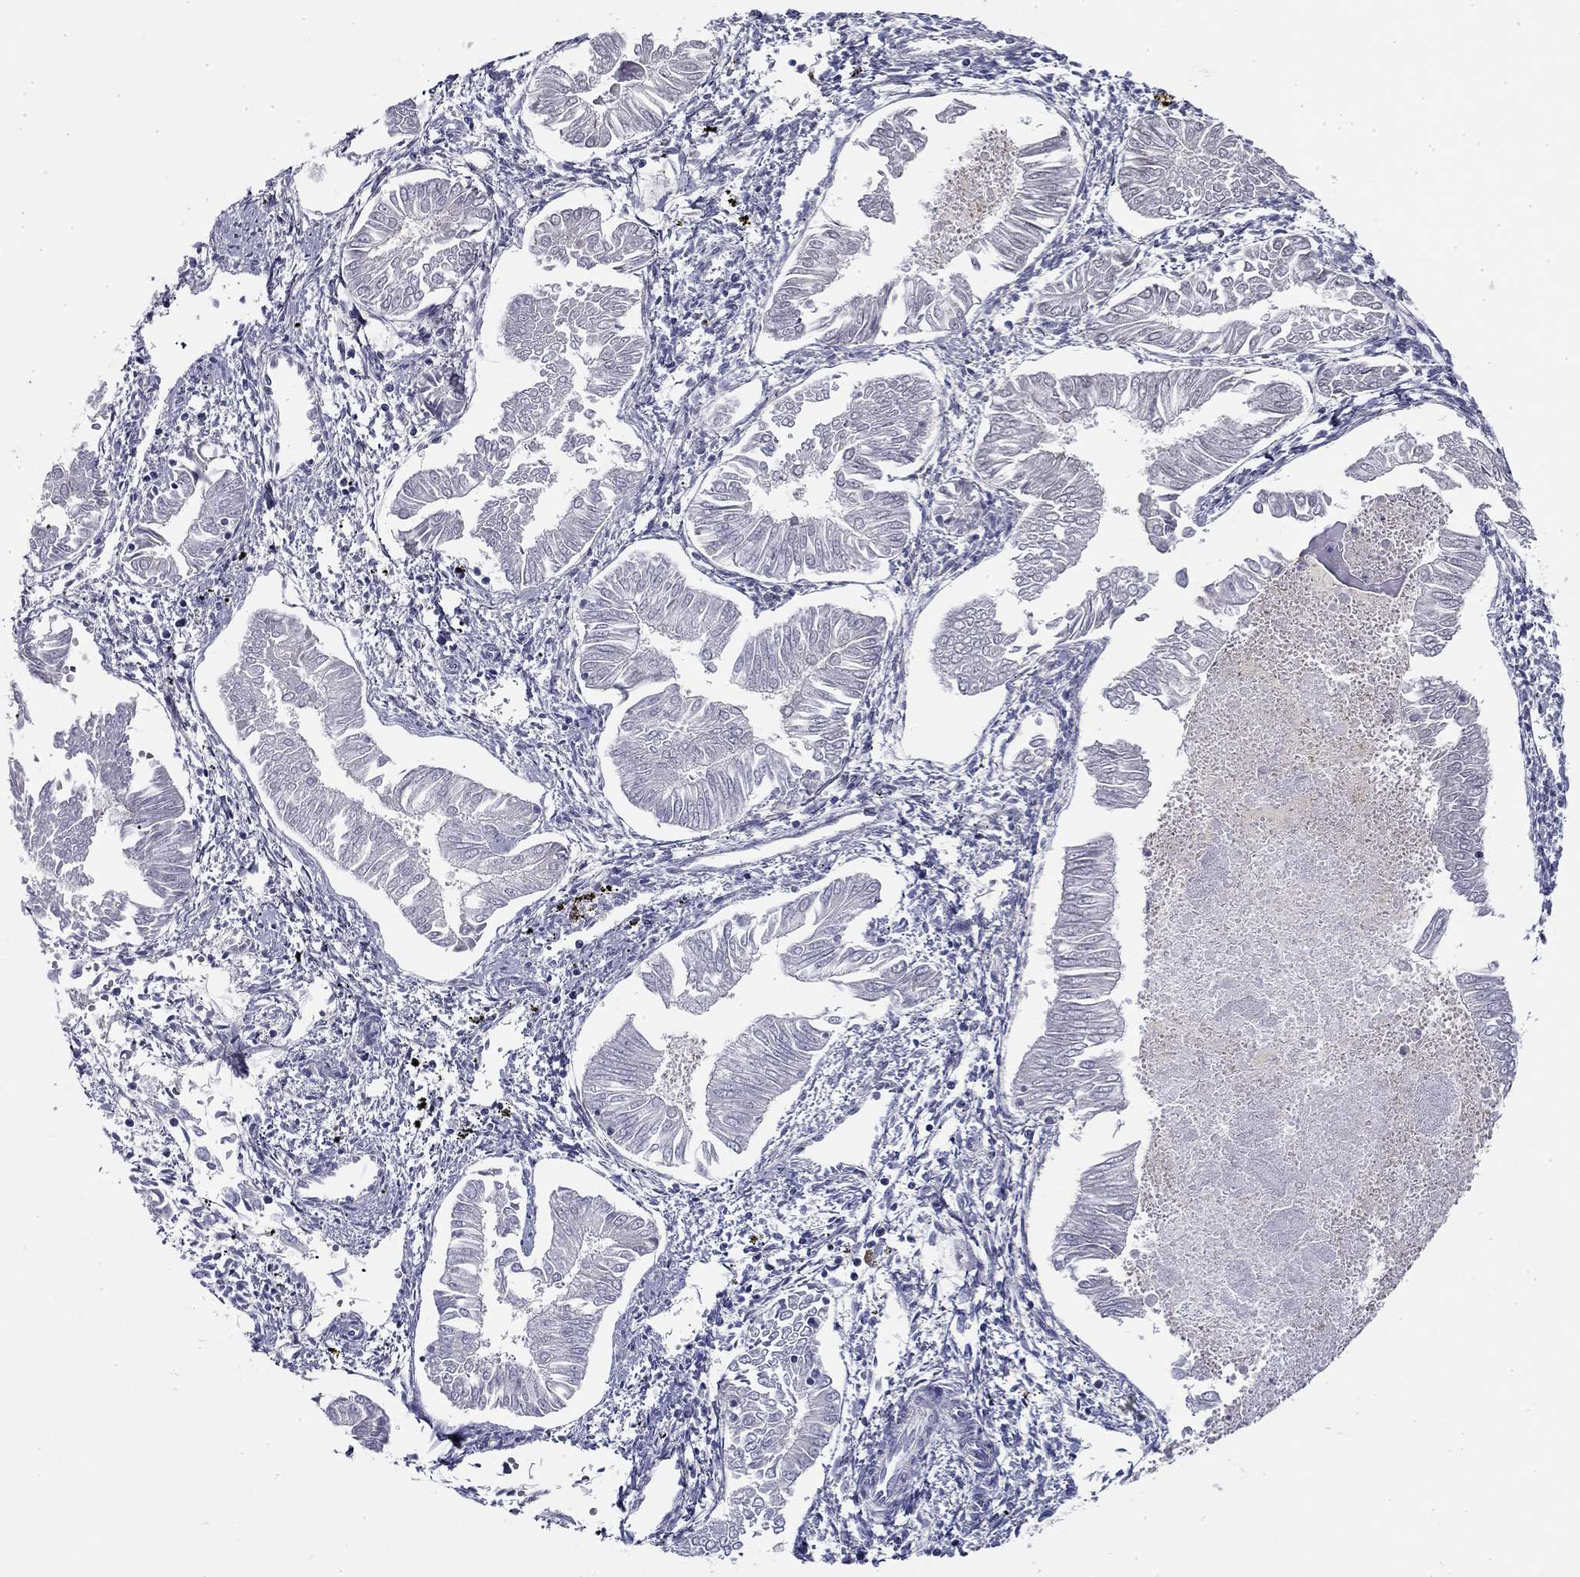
{"staining": {"intensity": "negative", "quantity": "none", "location": "none"}, "tissue": "endometrial cancer", "cell_type": "Tumor cells", "image_type": "cancer", "snomed": [{"axis": "morphology", "description": "Adenocarcinoma, NOS"}, {"axis": "topography", "description": "Endometrium"}], "caption": "Tumor cells show no significant protein positivity in endometrial cancer (adenocarcinoma).", "gene": "CPLX4", "patient": {"sex": "female", "age": 53}}